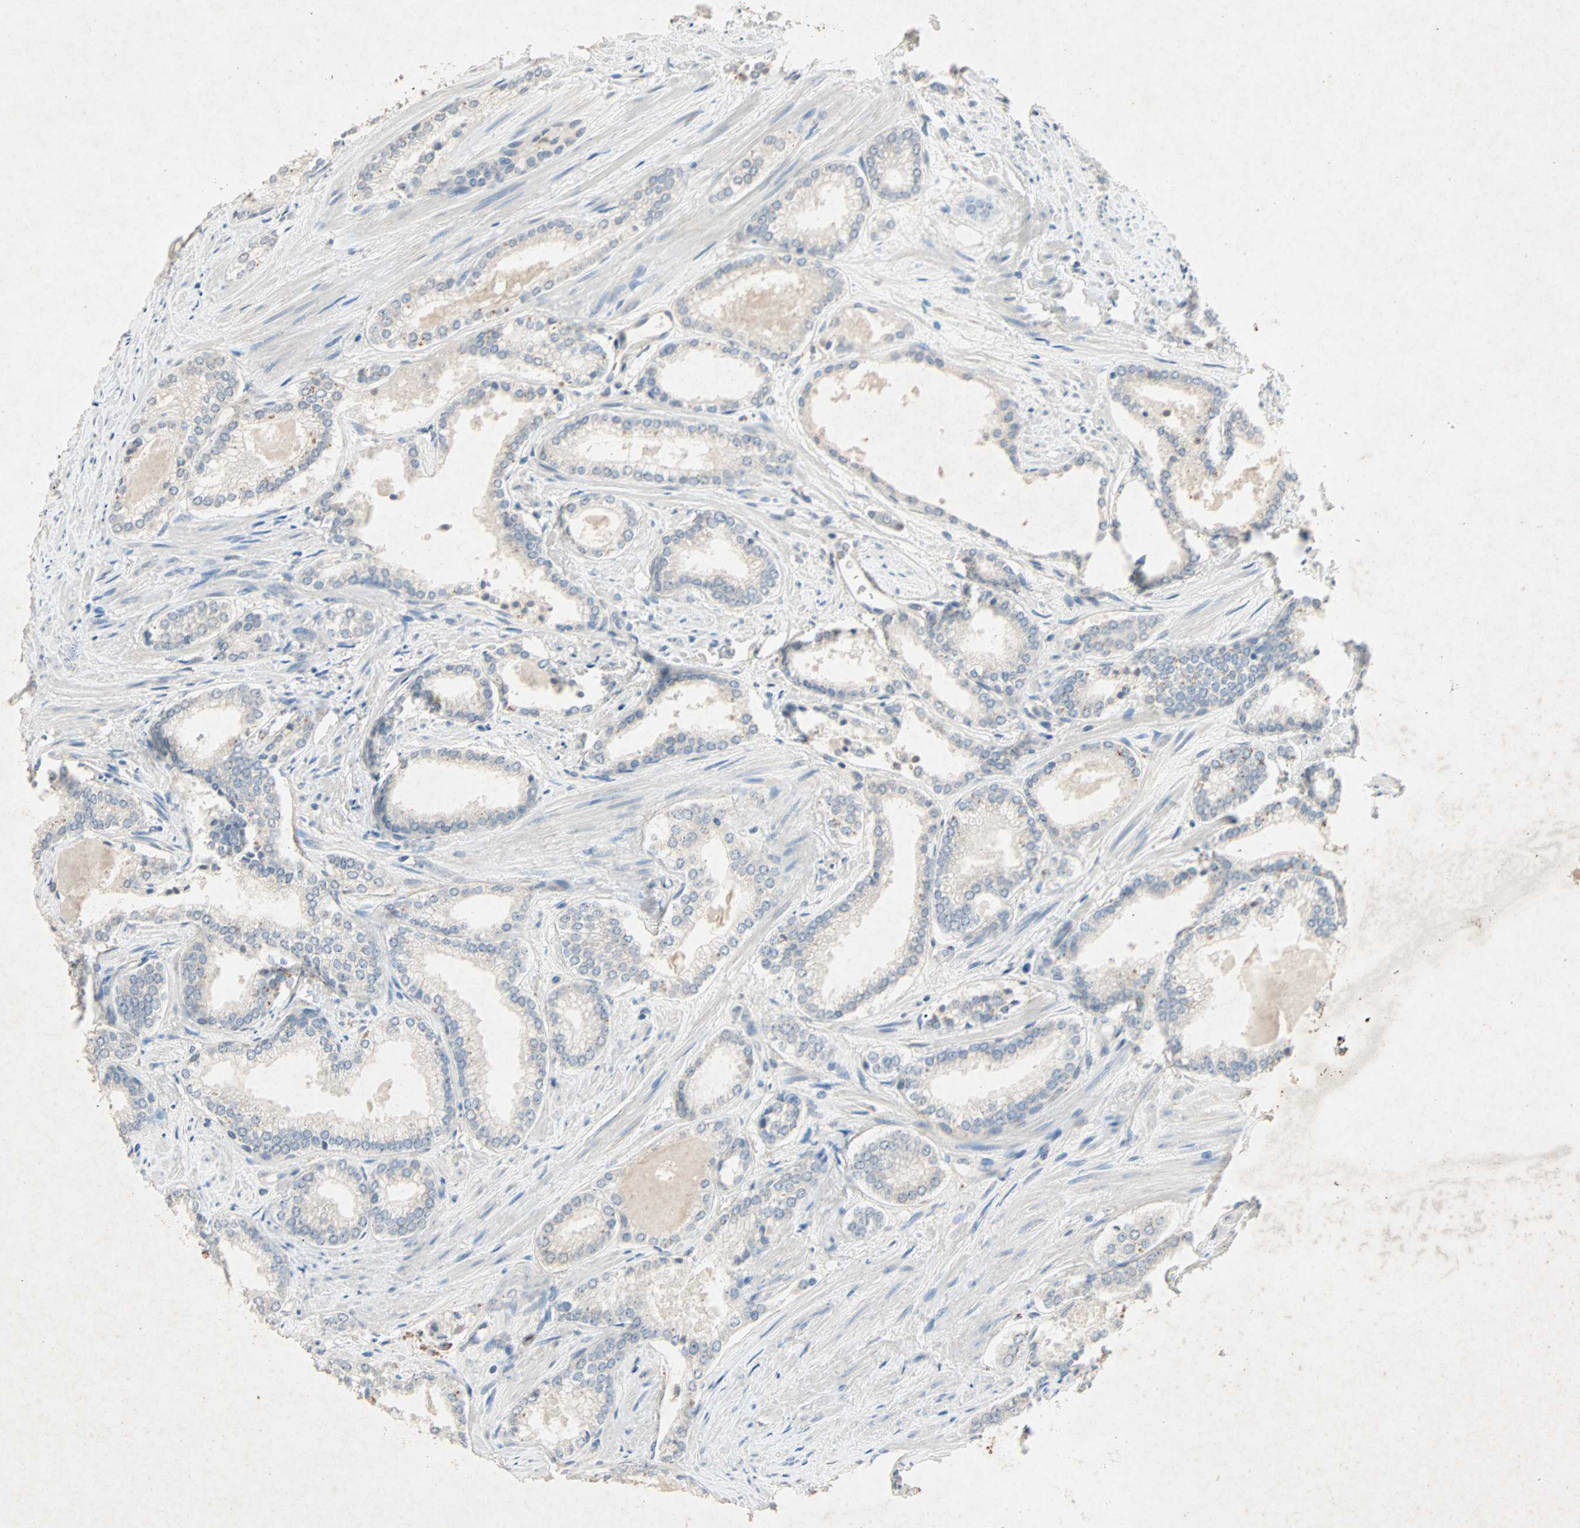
{"staining": {"intensity": "negative", "quantity": "none", "location": "none"}, "tissue": "prostate cancer", "cell_type": "Tumor cells", "image_type": "cancer", "snomed": [{"axis": "morphology", "description": "Adenocarcinoma, Low grade"}, {"axis": "topography", "description": "Prostate"}], "caption": "IHC image of neoplastic tissue: adenocarcinoma (low-grade) (prostate) stained with DAB (3,3'-diaminobenzidine) demonstrates no significant protein expression in tumor cells.", "gene": "PCDHB2", "patient": {"sex": "male", "age": 60}}